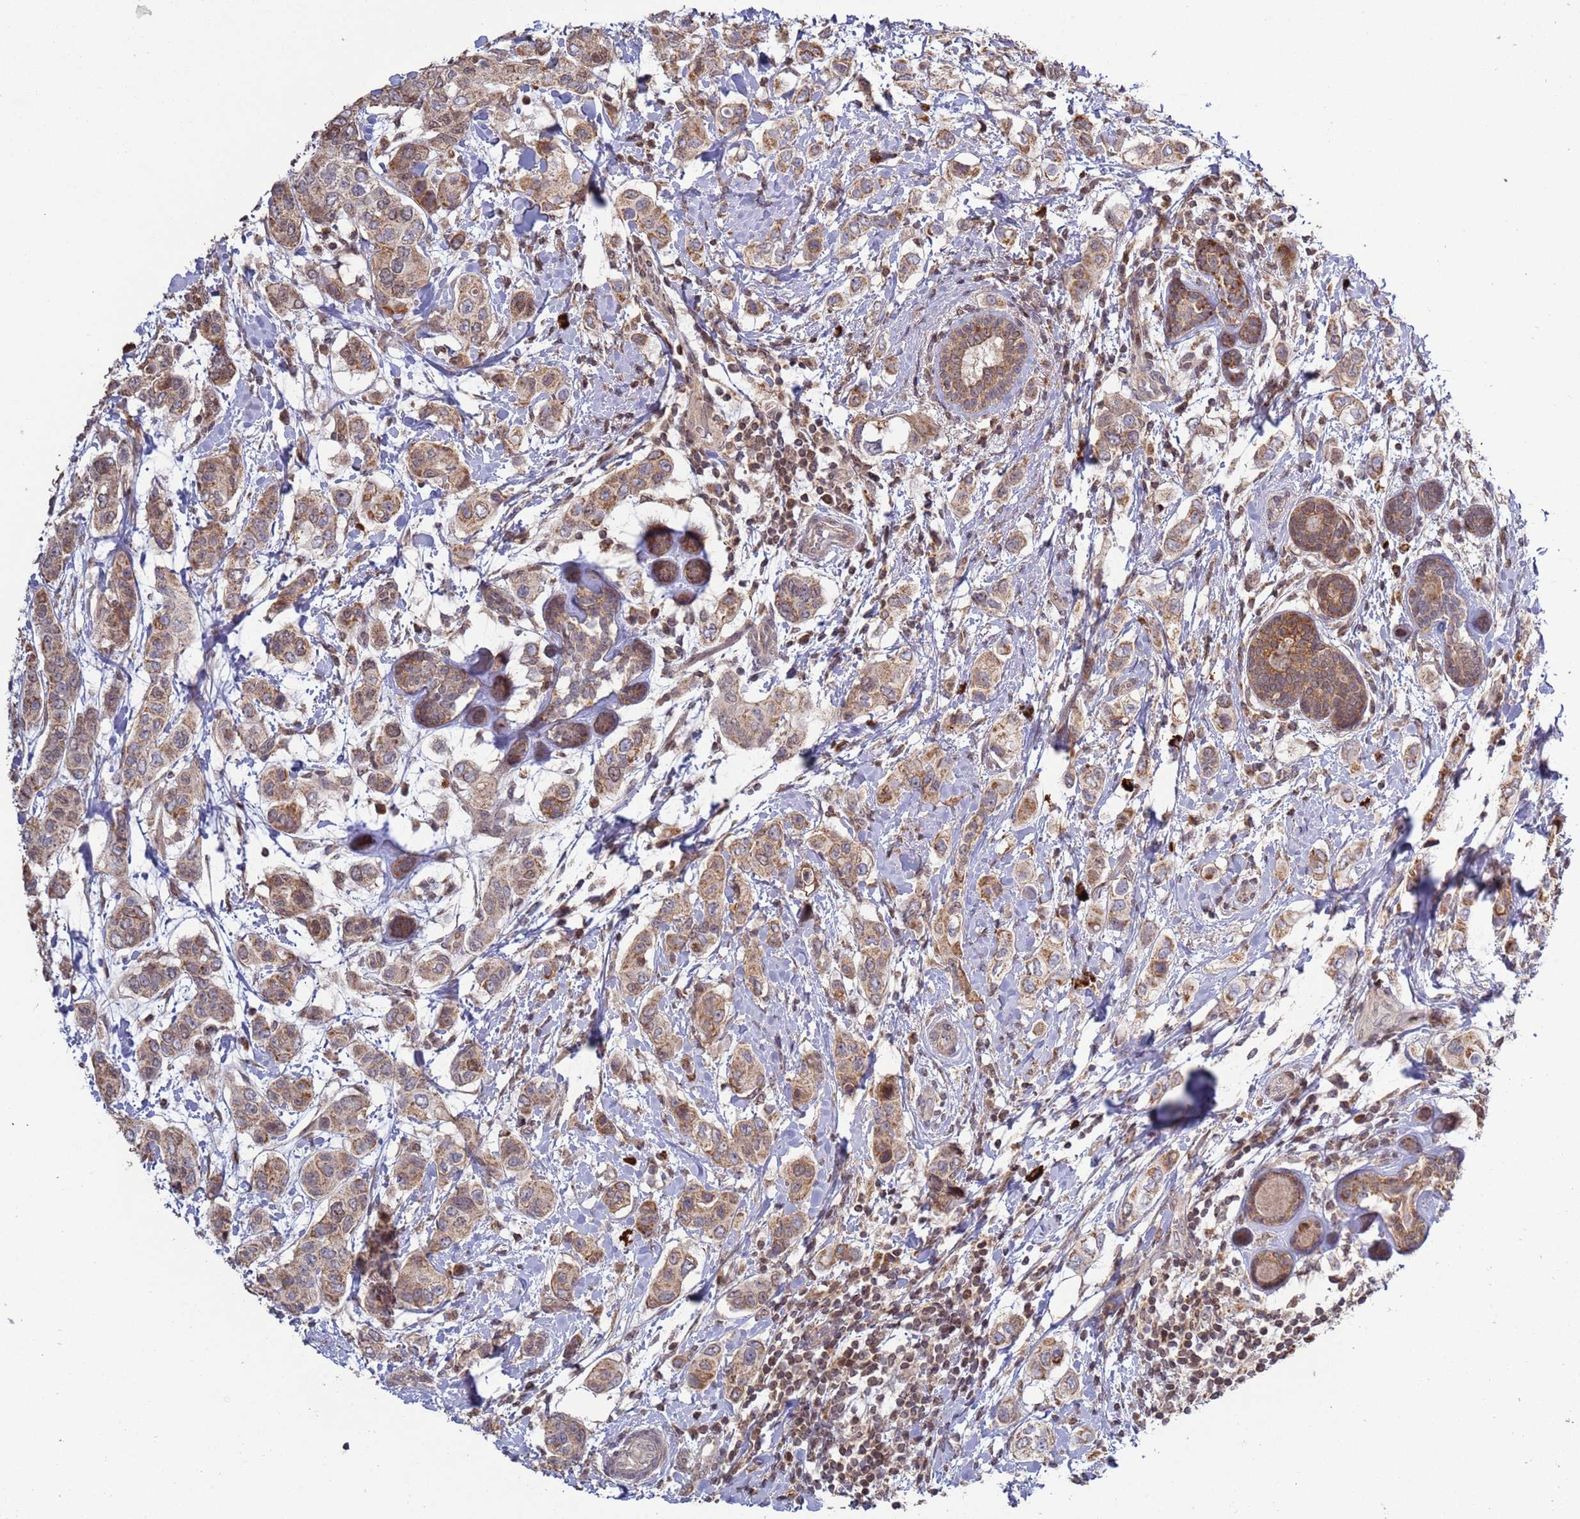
{"staining": {"intensity": "weak", "quantity": ">75%", "location": "cytoplasmic/membranous"}, "tissue": "breast cancer", "cell_type": "Tumor cells", "image_type": "cancer", "snomed": [{"axis": "morphology", "description": "Lobular carcinoma"}, {"axis": "topography", "description": "Breast"}], "caption": "Breast lobular carcinoma was stained to show a protein in brown. There is low levels of weak cytoplasmic/membranous positivity in approximately >75% of tumor cells.", "gene": "RCOR2", "patient": {"sex": "female", "age": 51}}